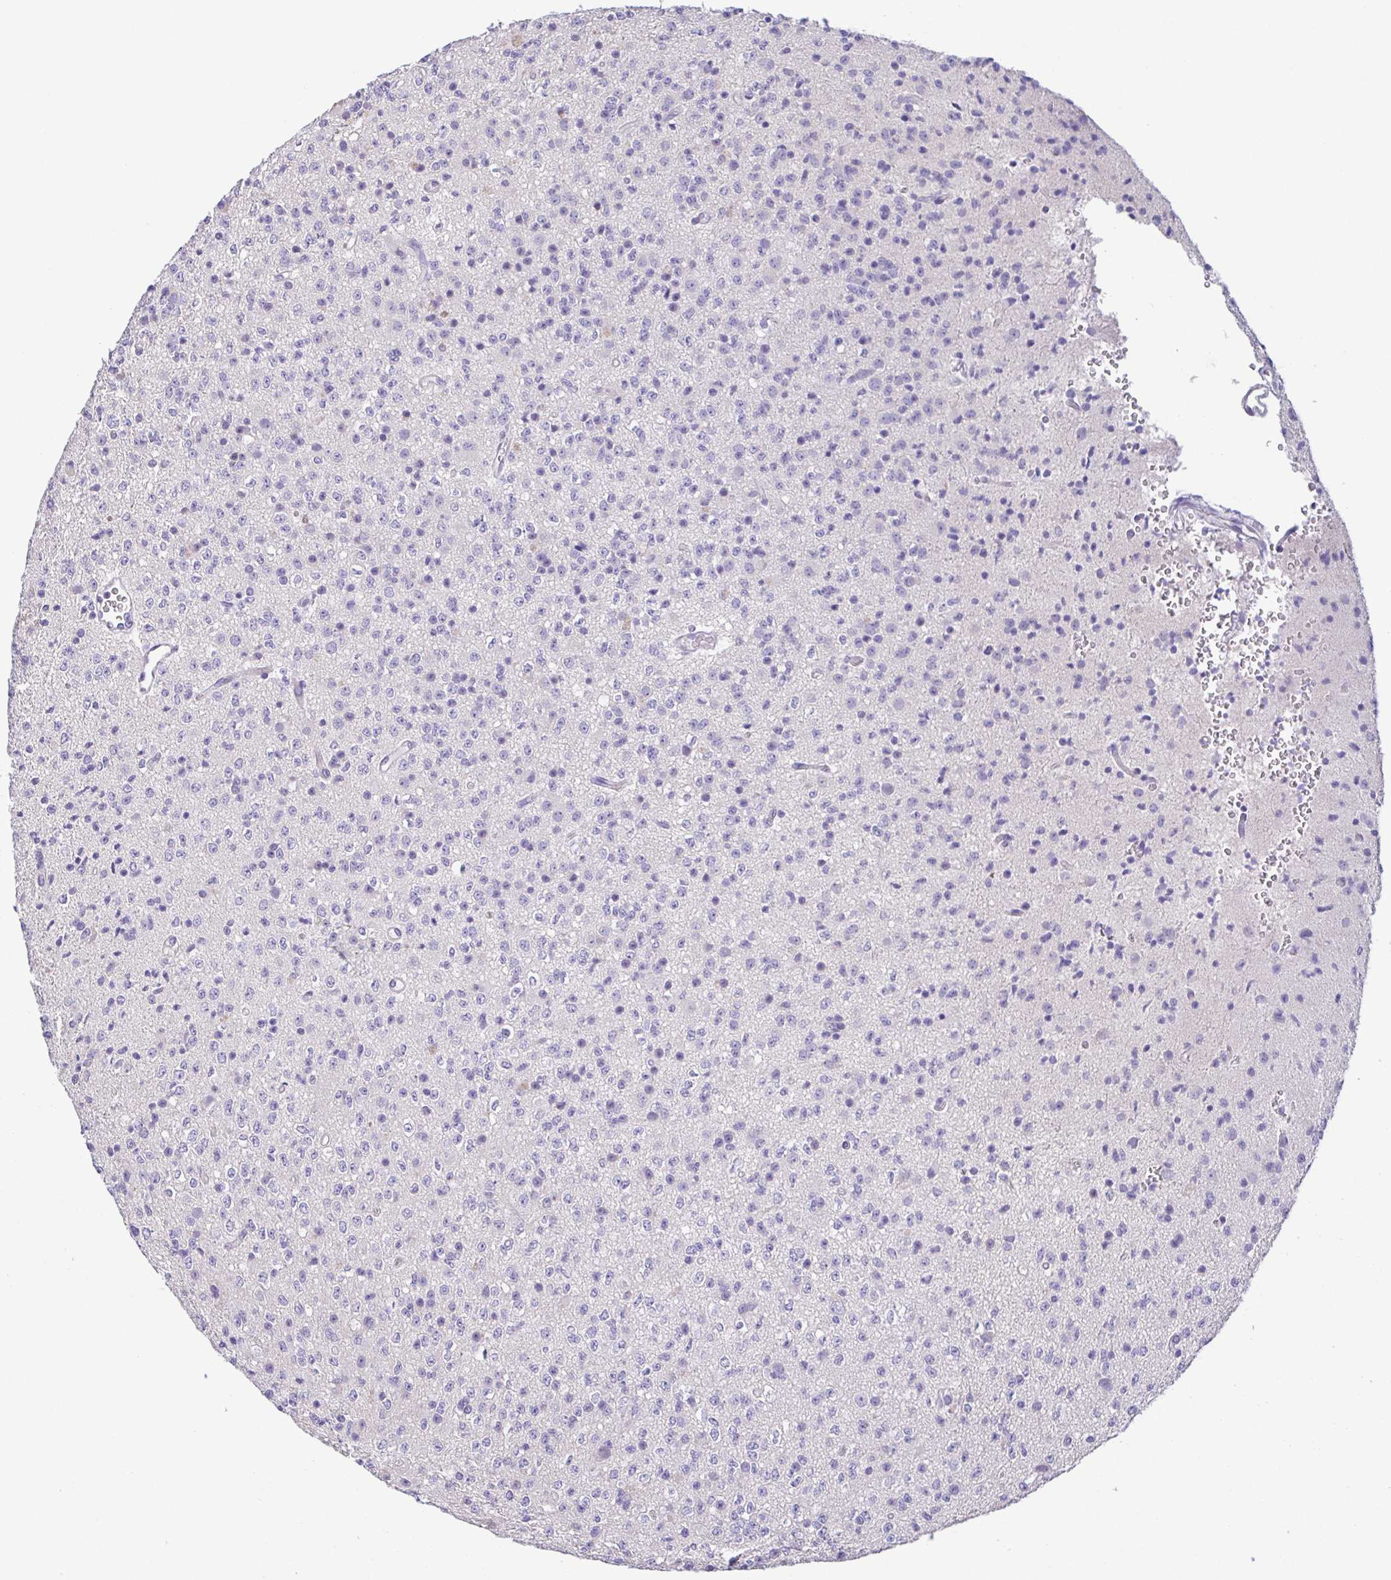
{"staining": {"intensity": "negative", "quantity": "none", "location": "none"}, "tissue": "glioma", "cell_type": "Tumor cells", "image_type": "cancer", "snomed": [{"axis": "morphology", "description": "Glioma, malignant, High grade"}, {"axis": "topography", "description": "Brain"}], "caption": "Photomicrograph shows no protein expression in tumor cells of malignant high-grade glioma tissue.", "gene": "PKDREJ", "patient": {"sex": "male", "age": 36}}